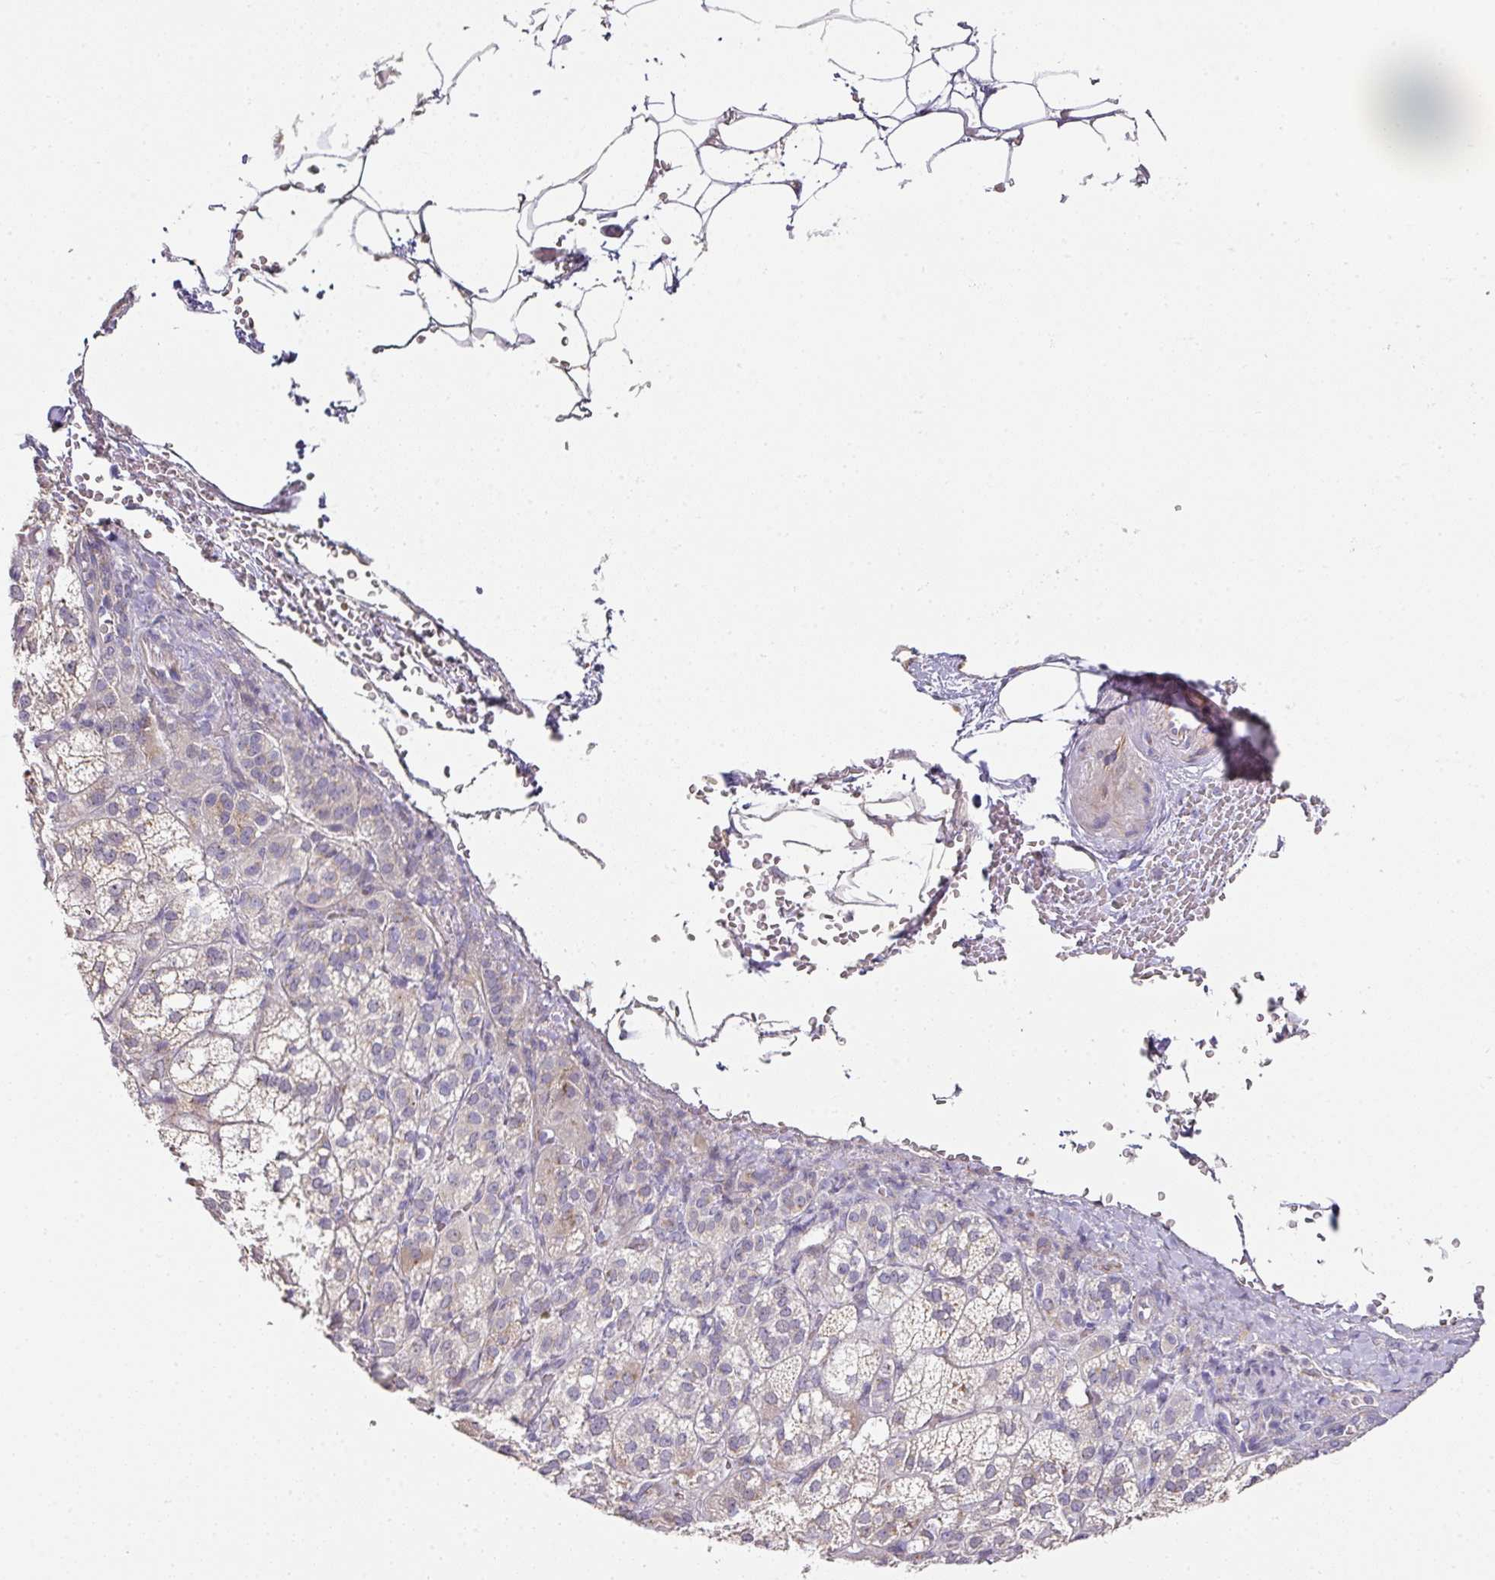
{"staining": {"intensity": "moderate", "quantity": "<25%", "location": "cytoplasmic/membranous"}, "tissue": "adrenal gland", "cell_type": "Glandular cells", "image_type": "normal", "snomed": [{"axis": "morphology", "description": "Normal tissue, NOS"}, {"axis": "topography", "description": "Adrenal gland"}], "caption": "Adrenal gland was stained to show a protein in brown. There is low levels of moderate cytoplasmic/membranous staining in about <25% of glandular cells. (Stains: DAB in brown, nuclei in blue, Microscopy: brightfield microscopy at high magnification).", "gene": "TARM1", "patient": {"sex": "female", "age": 60}}